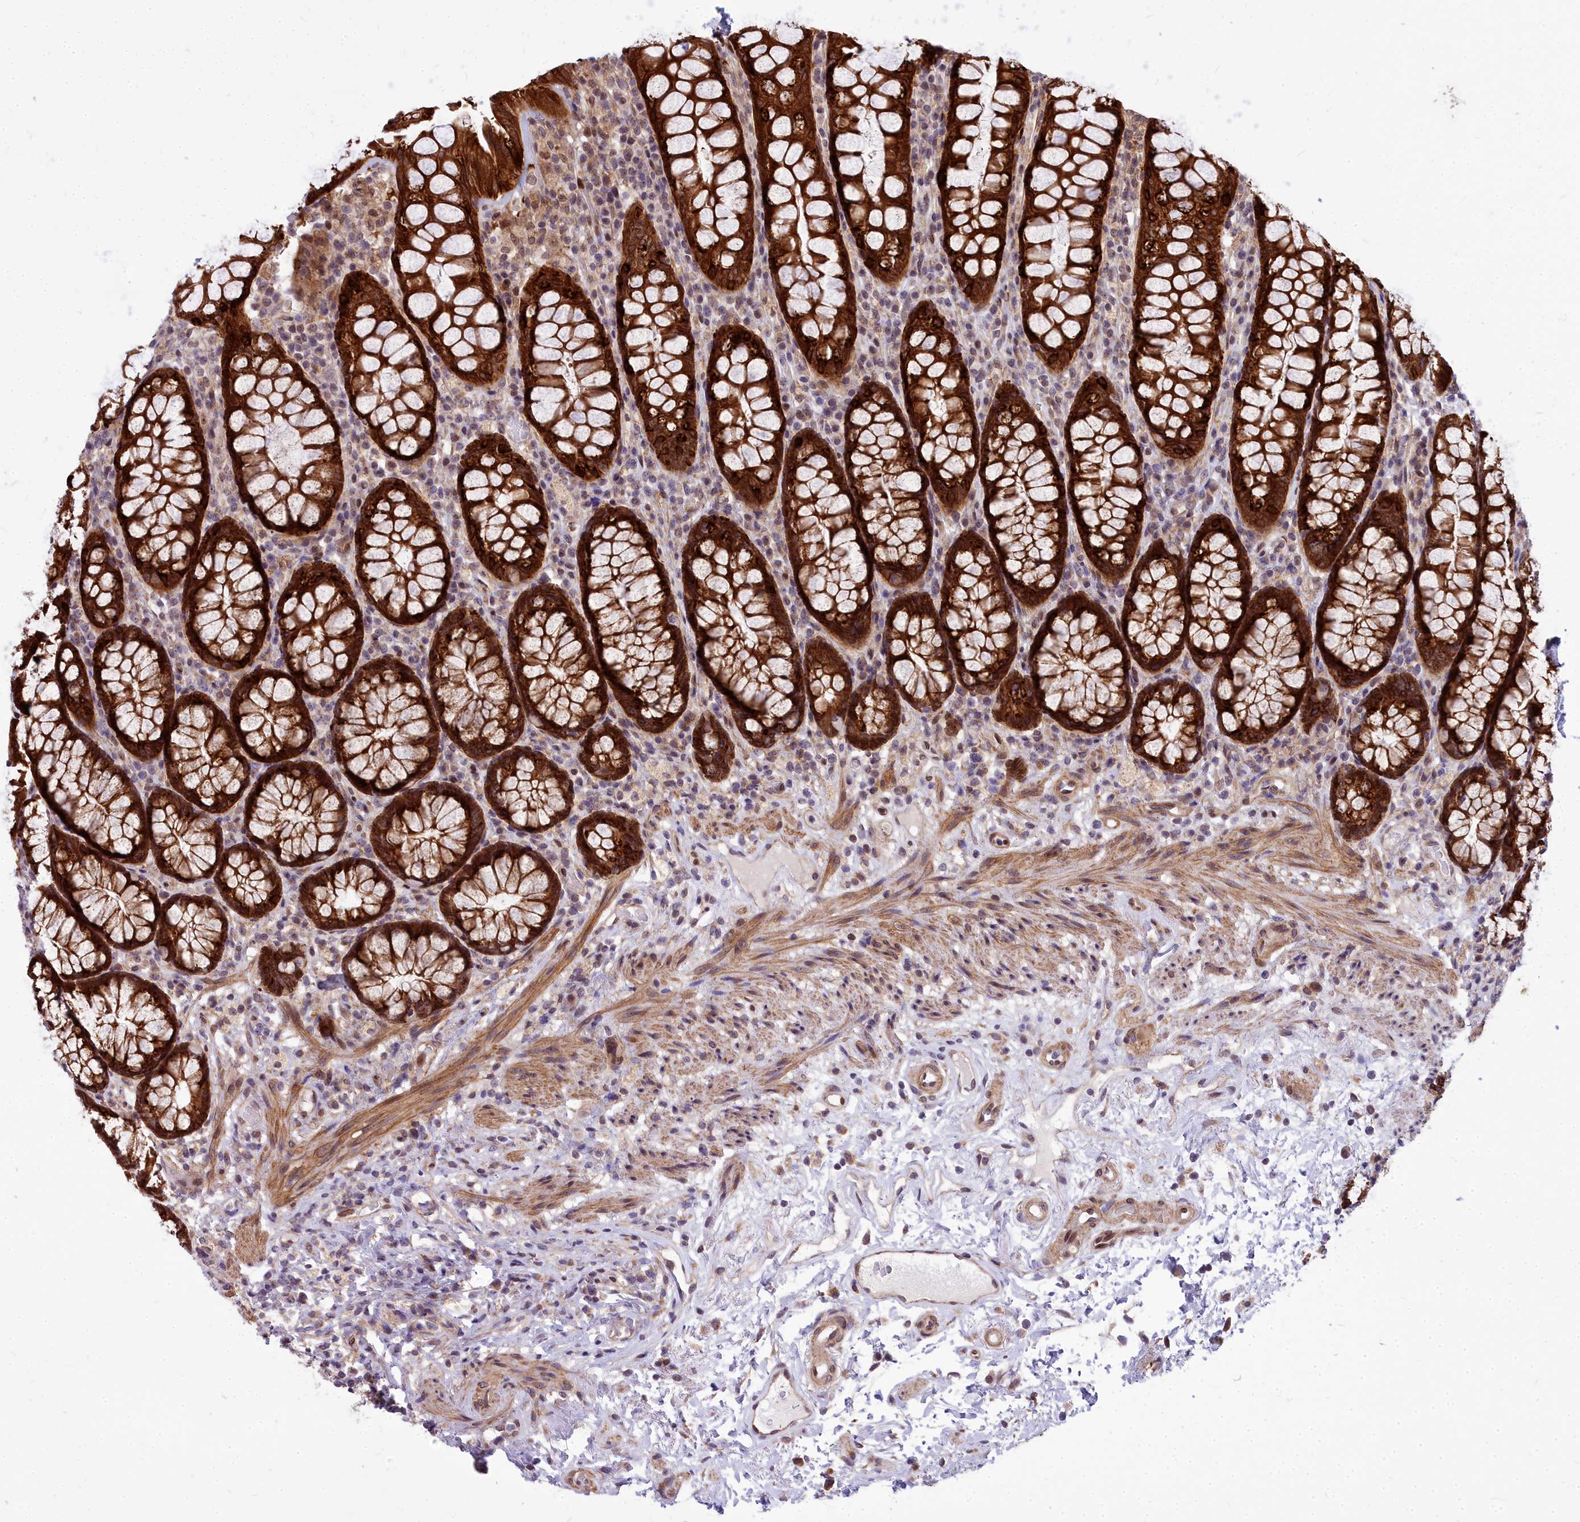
{"staining": {"intensity": "strong", "quantity": ">75%", "location": "cytoplasmic/membranous"}, "tissue": "rectum", "cell_type": "Glandular cells", "image_type": "normal", "snomed": [{"axis": "morphology", "description": "Normal tissue, NOS"}, {"axis": "topography", "description": "Rectum"}], "caption": "Strong cytoplasmic/membranous expression is present in approximately >75% of glandular cells in benign rectum. (brown staining indicates protein expression, while blue staining denotes nuclei).", "gene": "ABCB8", "patient": {"sex": "male", "age": 83}}